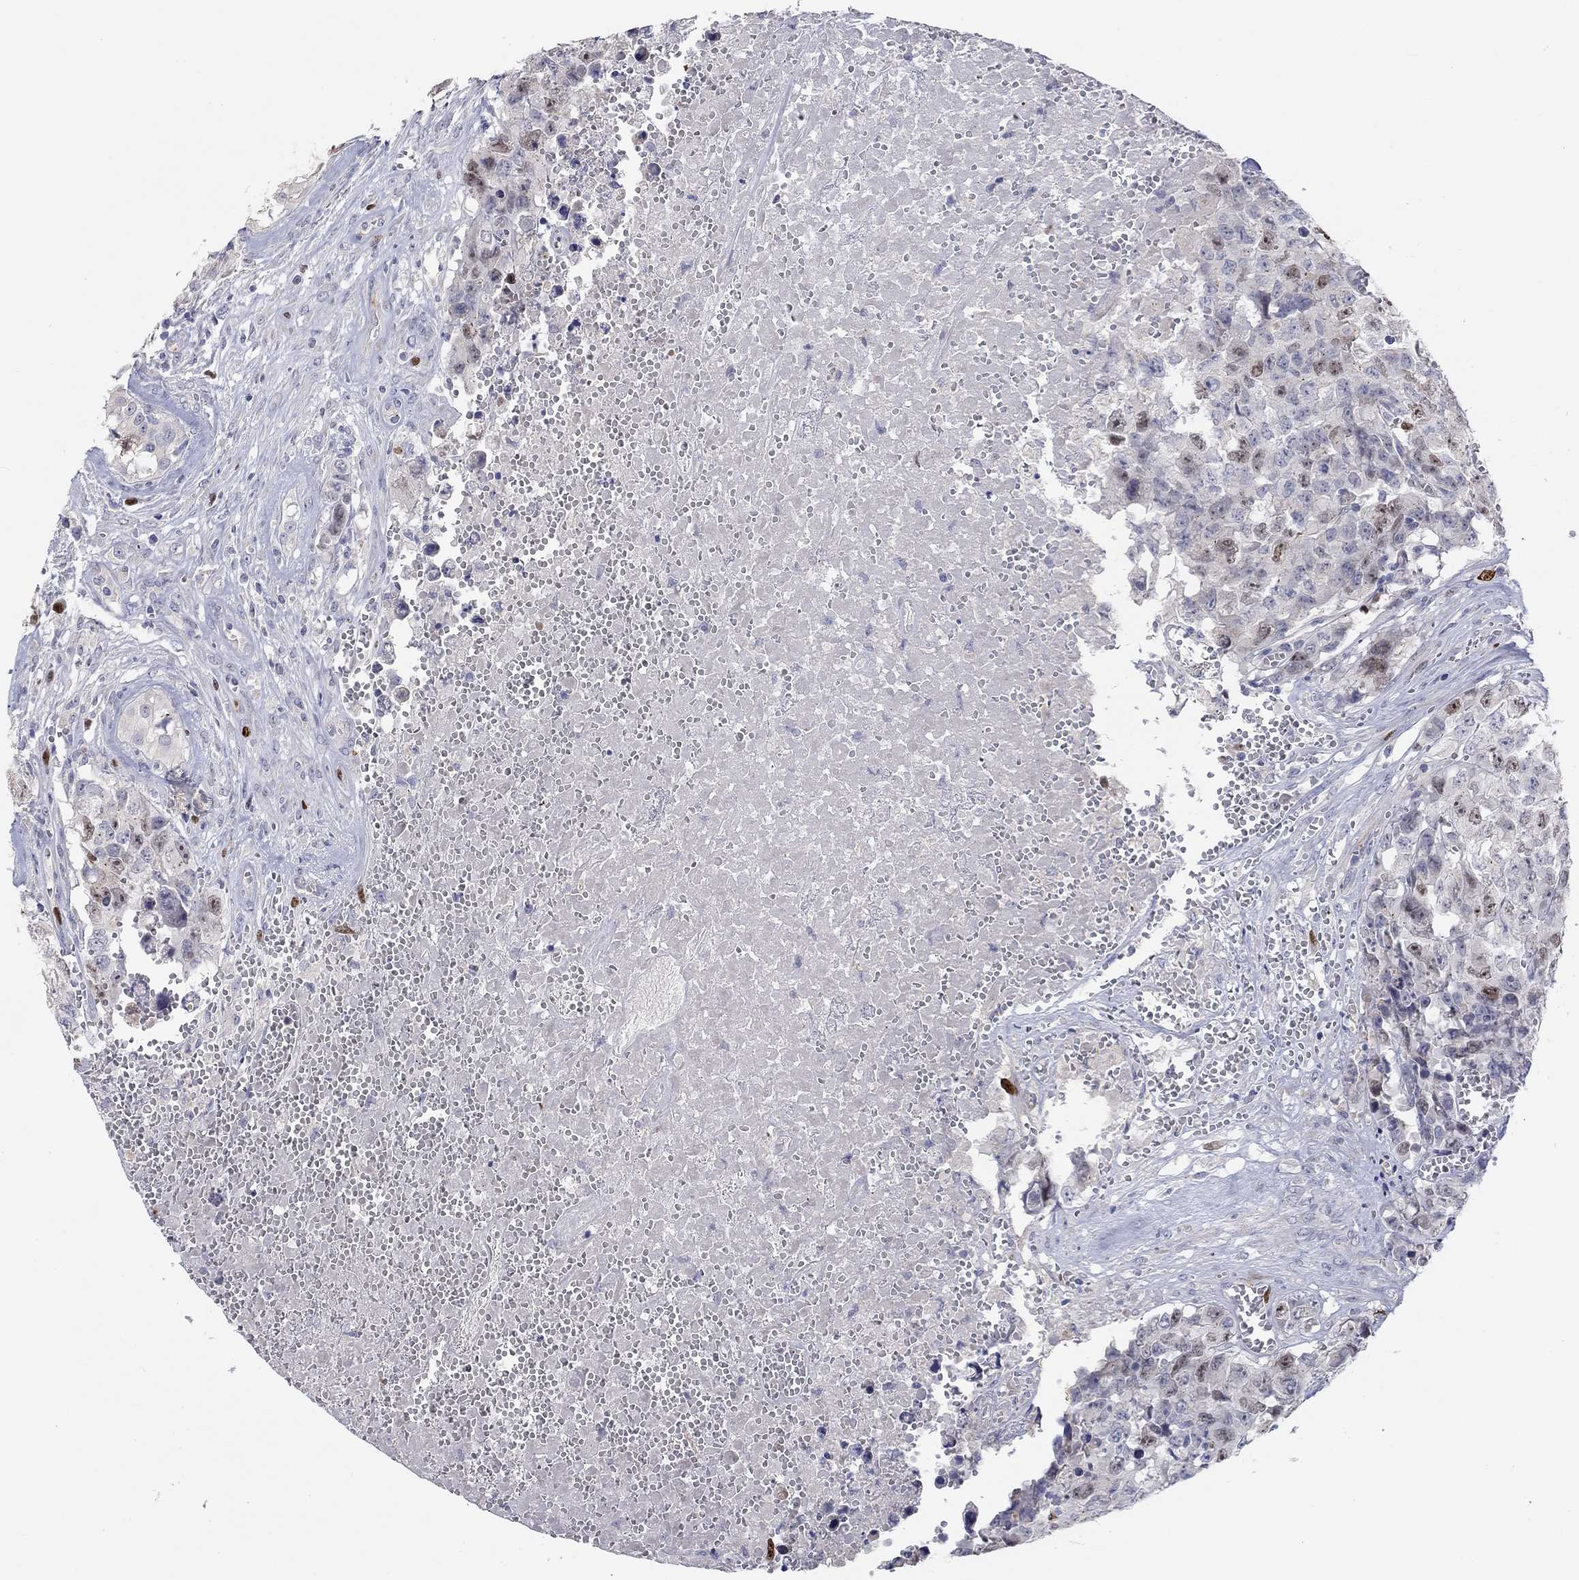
{"staining": {"intensity": "moderate", "quantity": "<25%", "location": "nuclear"}, "tissue": "testis cancer", "cell_type": "Tumor cells", "image_type": "cancer", "snomed": [{"axis": "morphology", "description": "Carcinoma, Embryonal, NOS"}, {"axis": "topography", "description": "Testis"}], "caption": "Immunohistochemical staining of human embryonal carcinoma (testis) reveals moderate nuclear protein expression in about <25% of tumor cells.", "gene": "PRC1", "patient": {"sex": "male", "age": 23}}